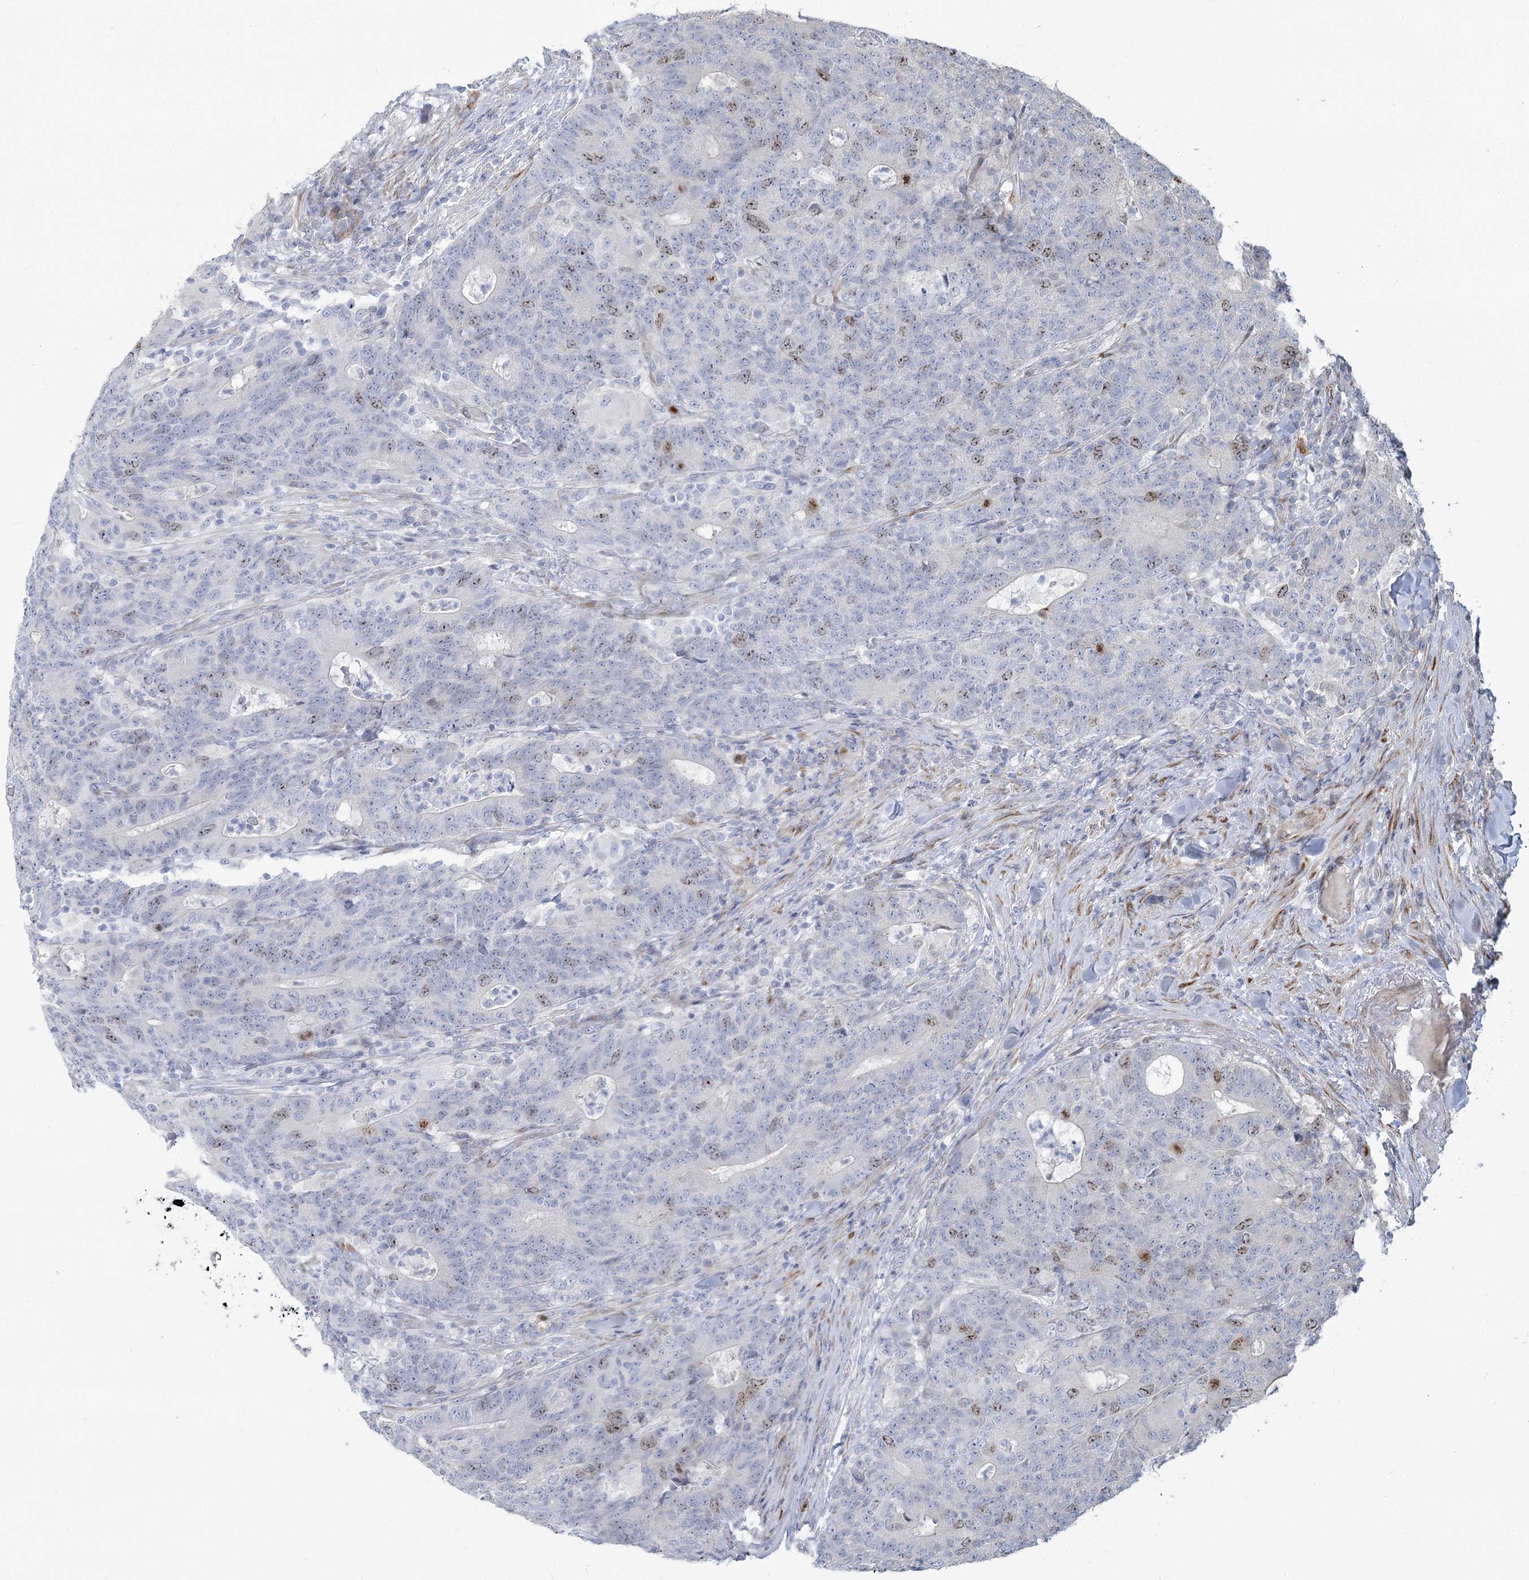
{"staining": {"intensity": "moderate", "quantity": "<25%", "location": "nuclear"}, "tissue": "colorectal cancer", "cell_type": "Tumor cells", "image_type": "cancer", "snomed": [{"axis": "morphology", "description": "Normal tissue, NOS"}, {"axis": "morphology", "description": "Adenocarcinoma, NOS"}, {"axis": "topography", "description": "Colon"}], "caption": "A micrograph showing moderate nuclear staining in about <25% of tumor cells in colorectal cancer, as visualized by brown immunohistochemical staining.", "gene": "ABITRAM", "patient": {"sex": "female", "age": 75}}